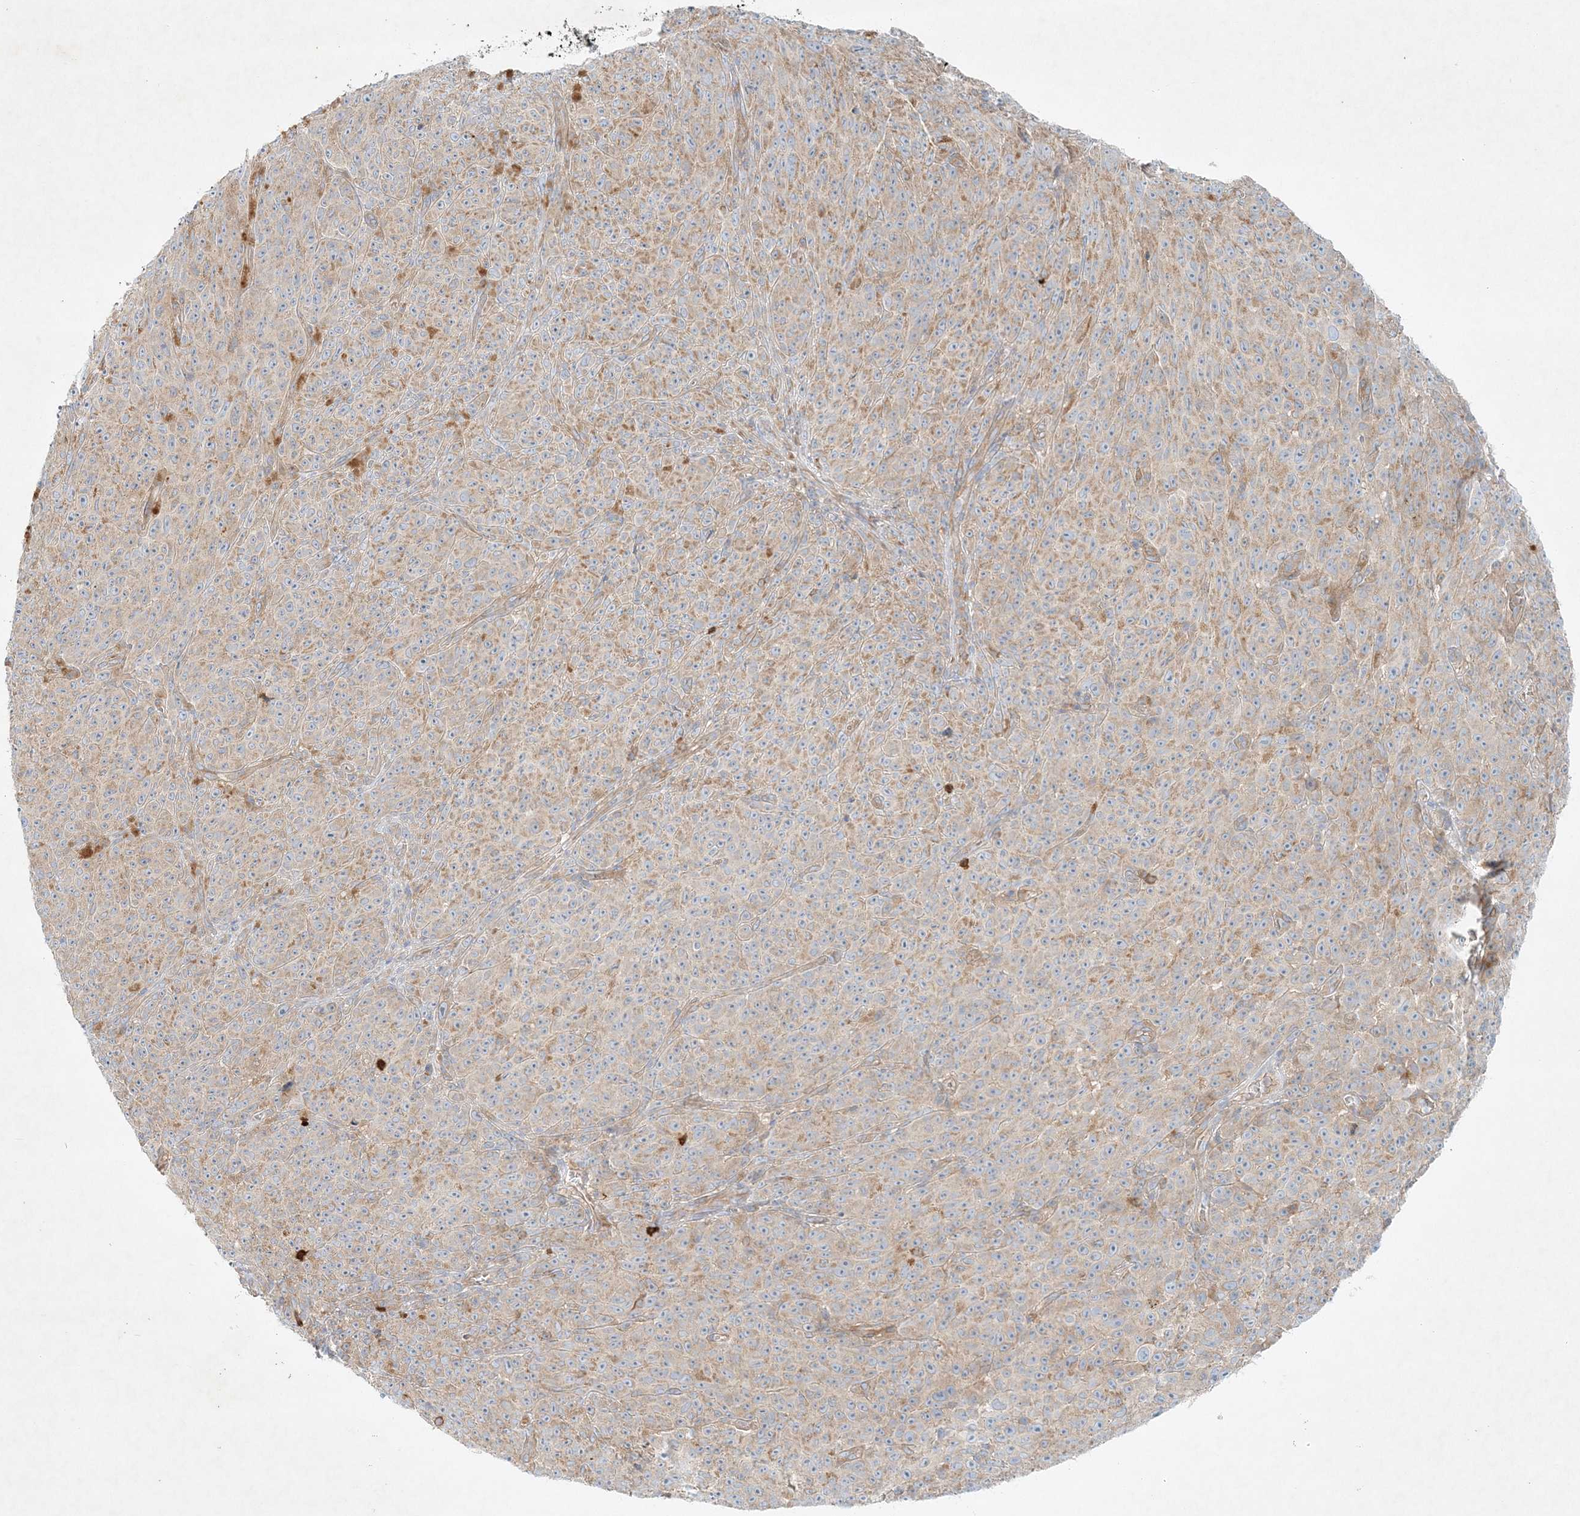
{"staining": {"intensity": "moderate", "quantity": "25%-75%", "location": "cytoplasmic/membranous"}, "tissue": "melanoma", "cell_type": "Tumor cells", "image_type": "cancer", "snomed": [{"axis": "morphology", "description": "Malignant melanoma, NOS"}, {"axis": "topography", "description": "Skin"}], "caption": "The histopathology image reveals staining of malignant melanoma, revealing moderate cytoplasmic/membranous protein positivity (brown color) within tumor cells.", "gene": "STK11IP", "patient": {"sex": "female", "age": 82}}